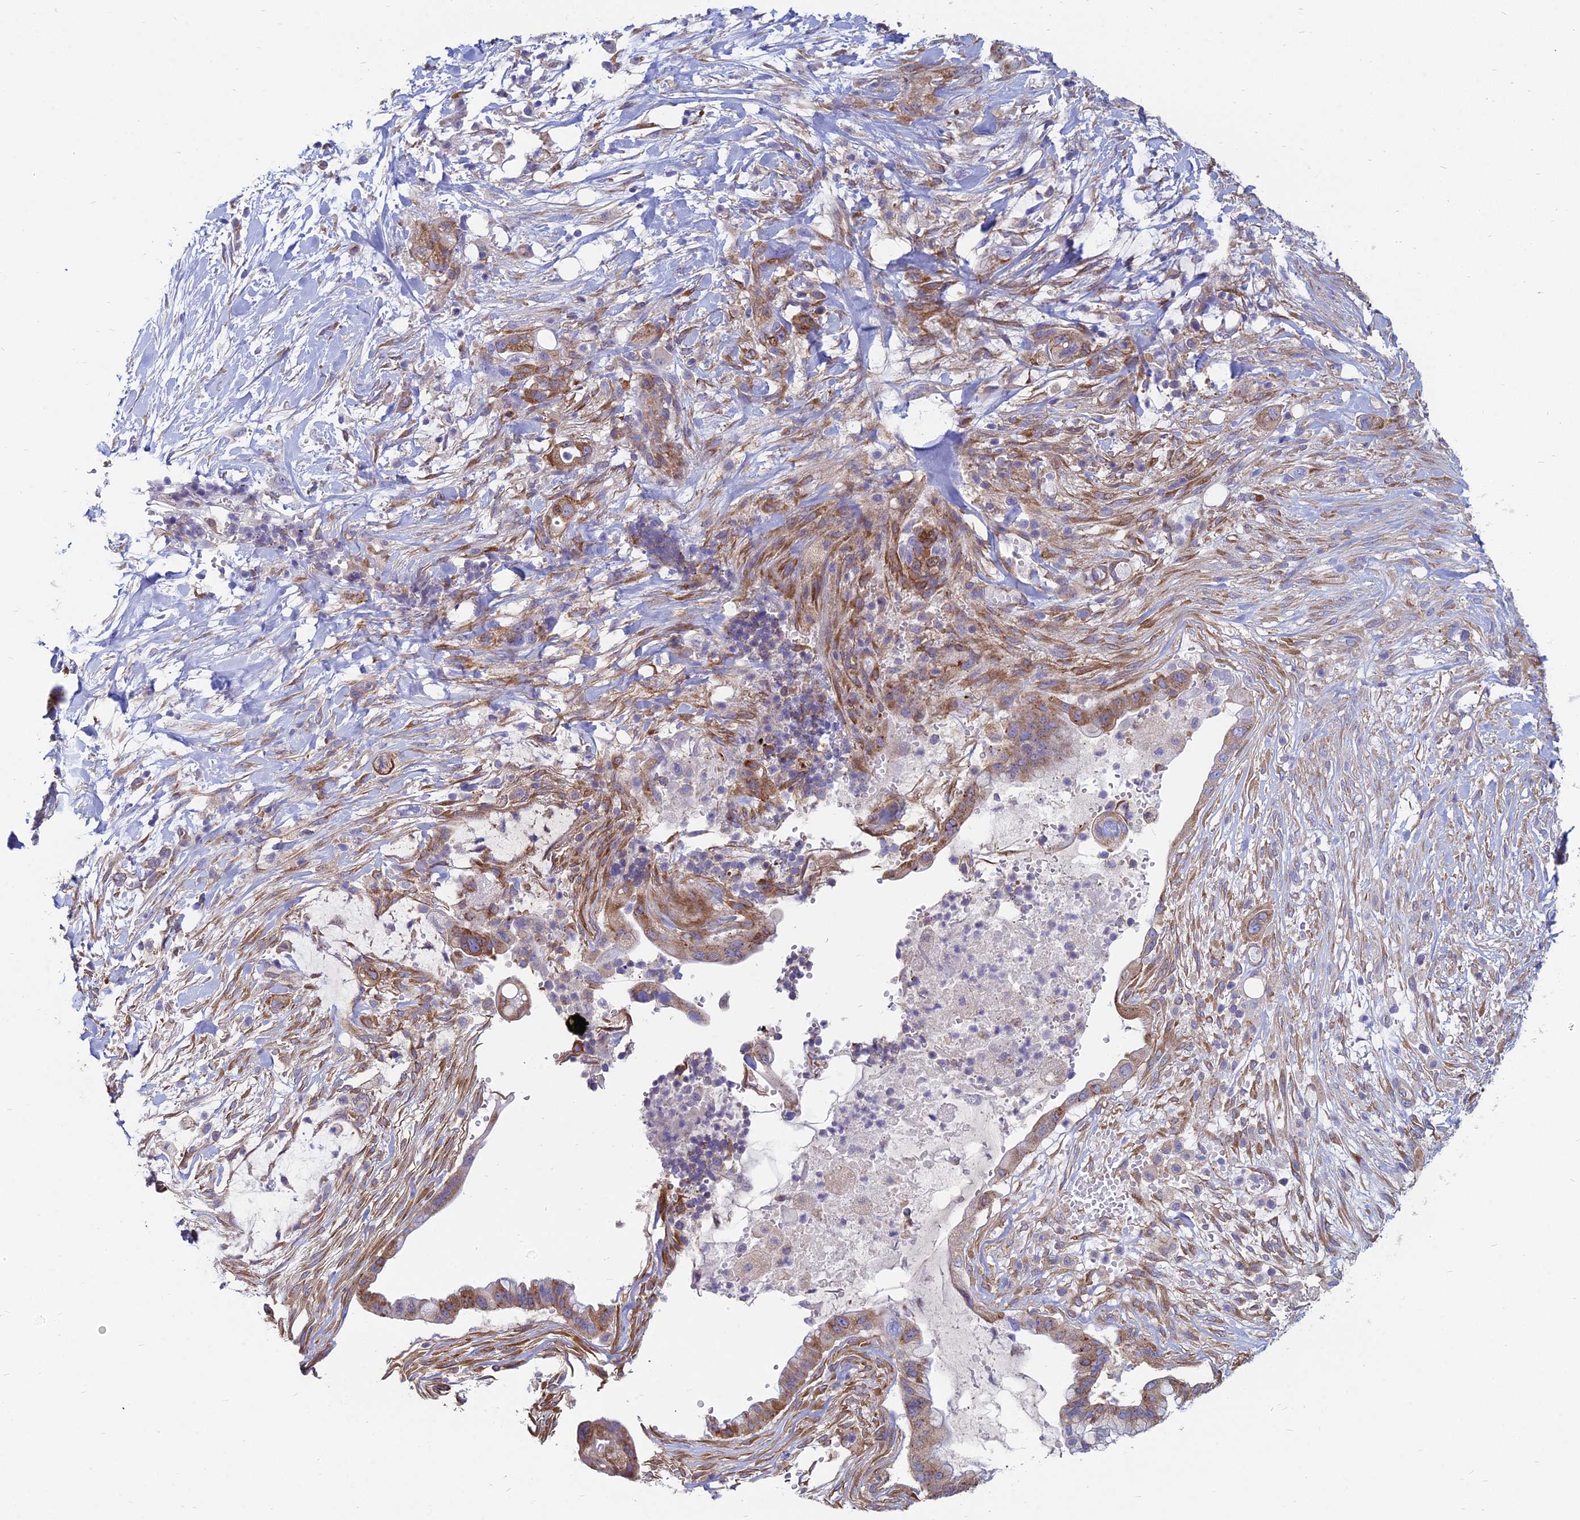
{"staining": {"intensity": "moderate", "quantity": ">75%", "location": "cytoplasmic/membranous"}, "tissue": "pancreatic cancer", "cell_type": "Tumor cells", "image_type": "cancer", "snomed": [{"axis": "morphology", "description": "Adenocarcinoma, NOS"}, {"axis": "topography", "description": "Pancreas"}], "caption": "Human pancreatic cancer (adenocarcinoma) stained with a protein marker demonstrates moderate staining in tumor cells.", "gene": "TXLNA", "patient": {"sex": "male", "age": 44}}